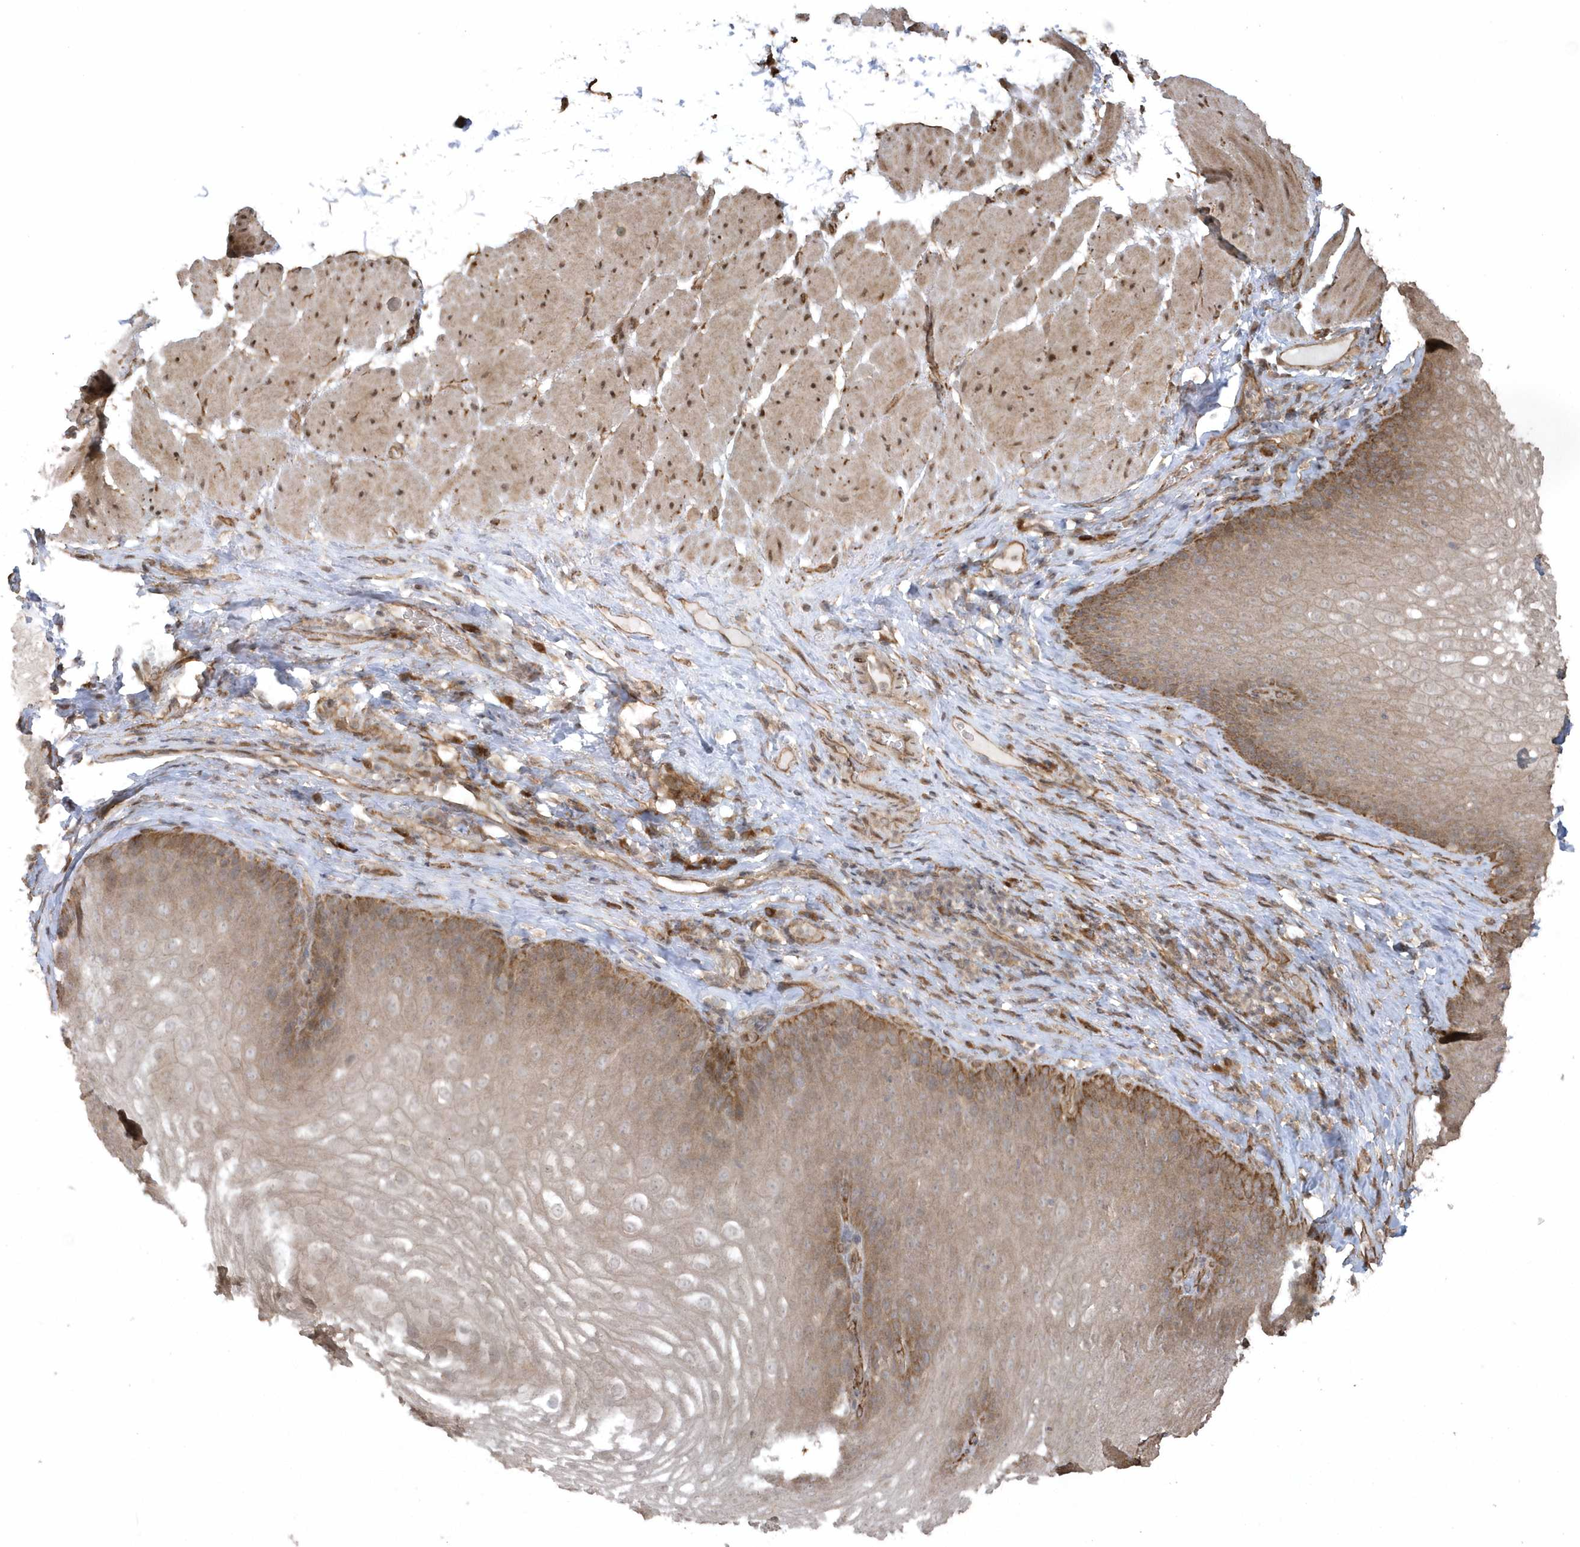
{"staining": {"intensity": "moderate", "quantity": "25%-75%", "location": "cytoplasmic/membranous"}, "tissue": "esophagus", "cell_type": "Squamous epithelial cells", "image_type": "normal", "snomed": [{"axis": "morphology", "description": "Normal tissue, NOS"}, {"axis": "topography", "description": "Esophagus"}], "caption": "Benign esophagus was stained to show a protein in brown. There is medium levels of moderate cytoplasmic/membranous expression in about 25%-75% of squamous epithelial cells.", "gene": "HERPUD1", "patient": {"sex": "female", "age": 66}}